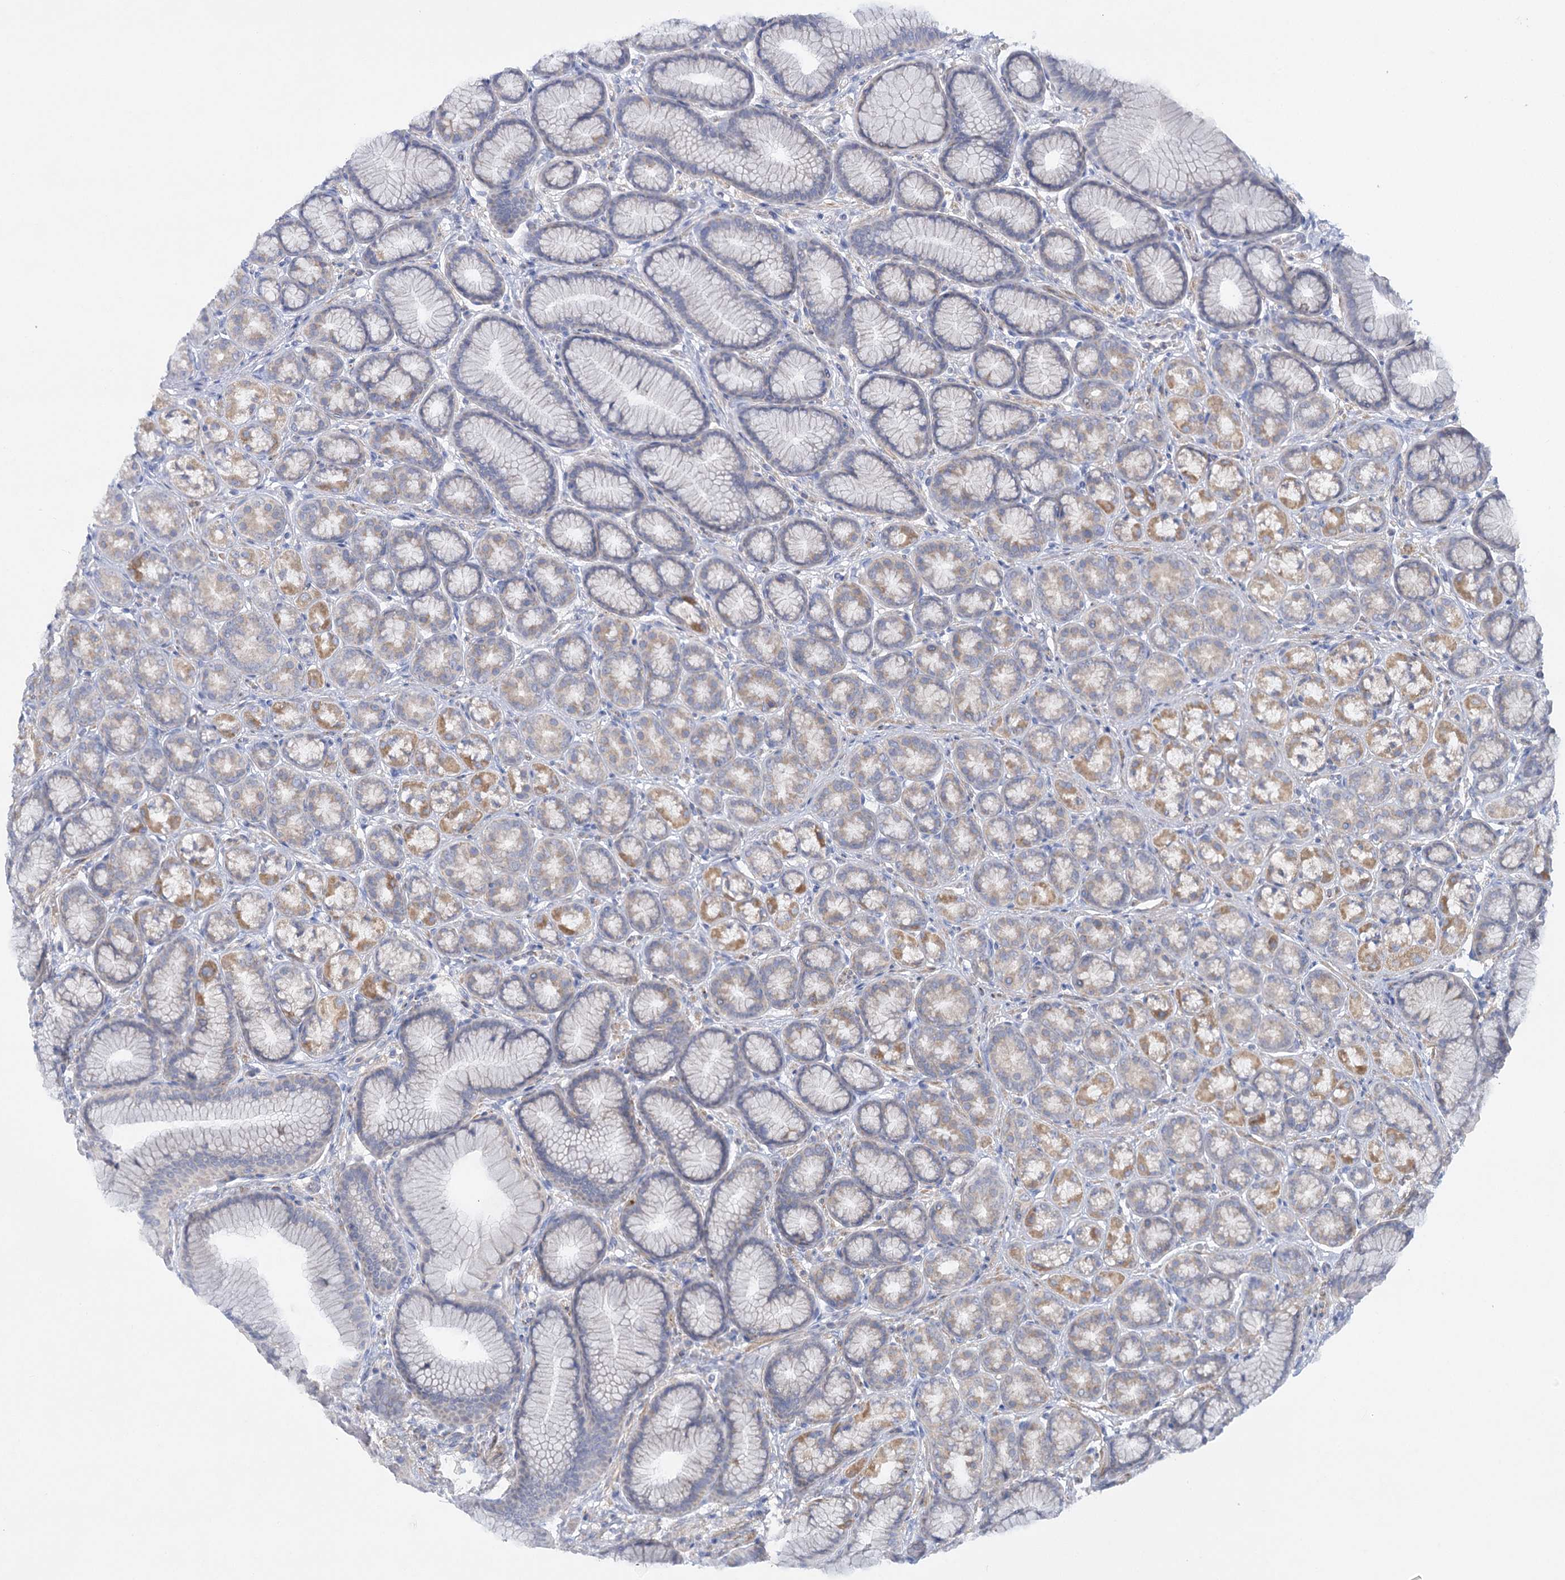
{"staining": {"intensity": "moderate", "quantity": "<25%", "location": "cytoplasmic/membranous"}, "tissue": "stomach", "cell_type": "Glandular cells", "image_type": "normal", "snomed": [{"axis": "morphology", "description": "Normal tissue, NOS"}, {"axis": "morphology", "description": "Adenocarcinoma, NOS"}, {"axis": "morphology", "description": "Adenocarcinoma, High grade"}, {"axis": "topography", "description": "Stomach, upper"}, {"axis": "topography", "description": "Stomach"}], "caption": "A brown stain shows moderate cytoplasmic/membranous staining of a protein in glandular cells of unremarkable stomach. (DAB (3,3'-diaminobenzidine) IHC, brown staining for protein, blue staining for nuclei).", "gene": "DHTKD1", "patient": {"sex": "female", "age": 65}}